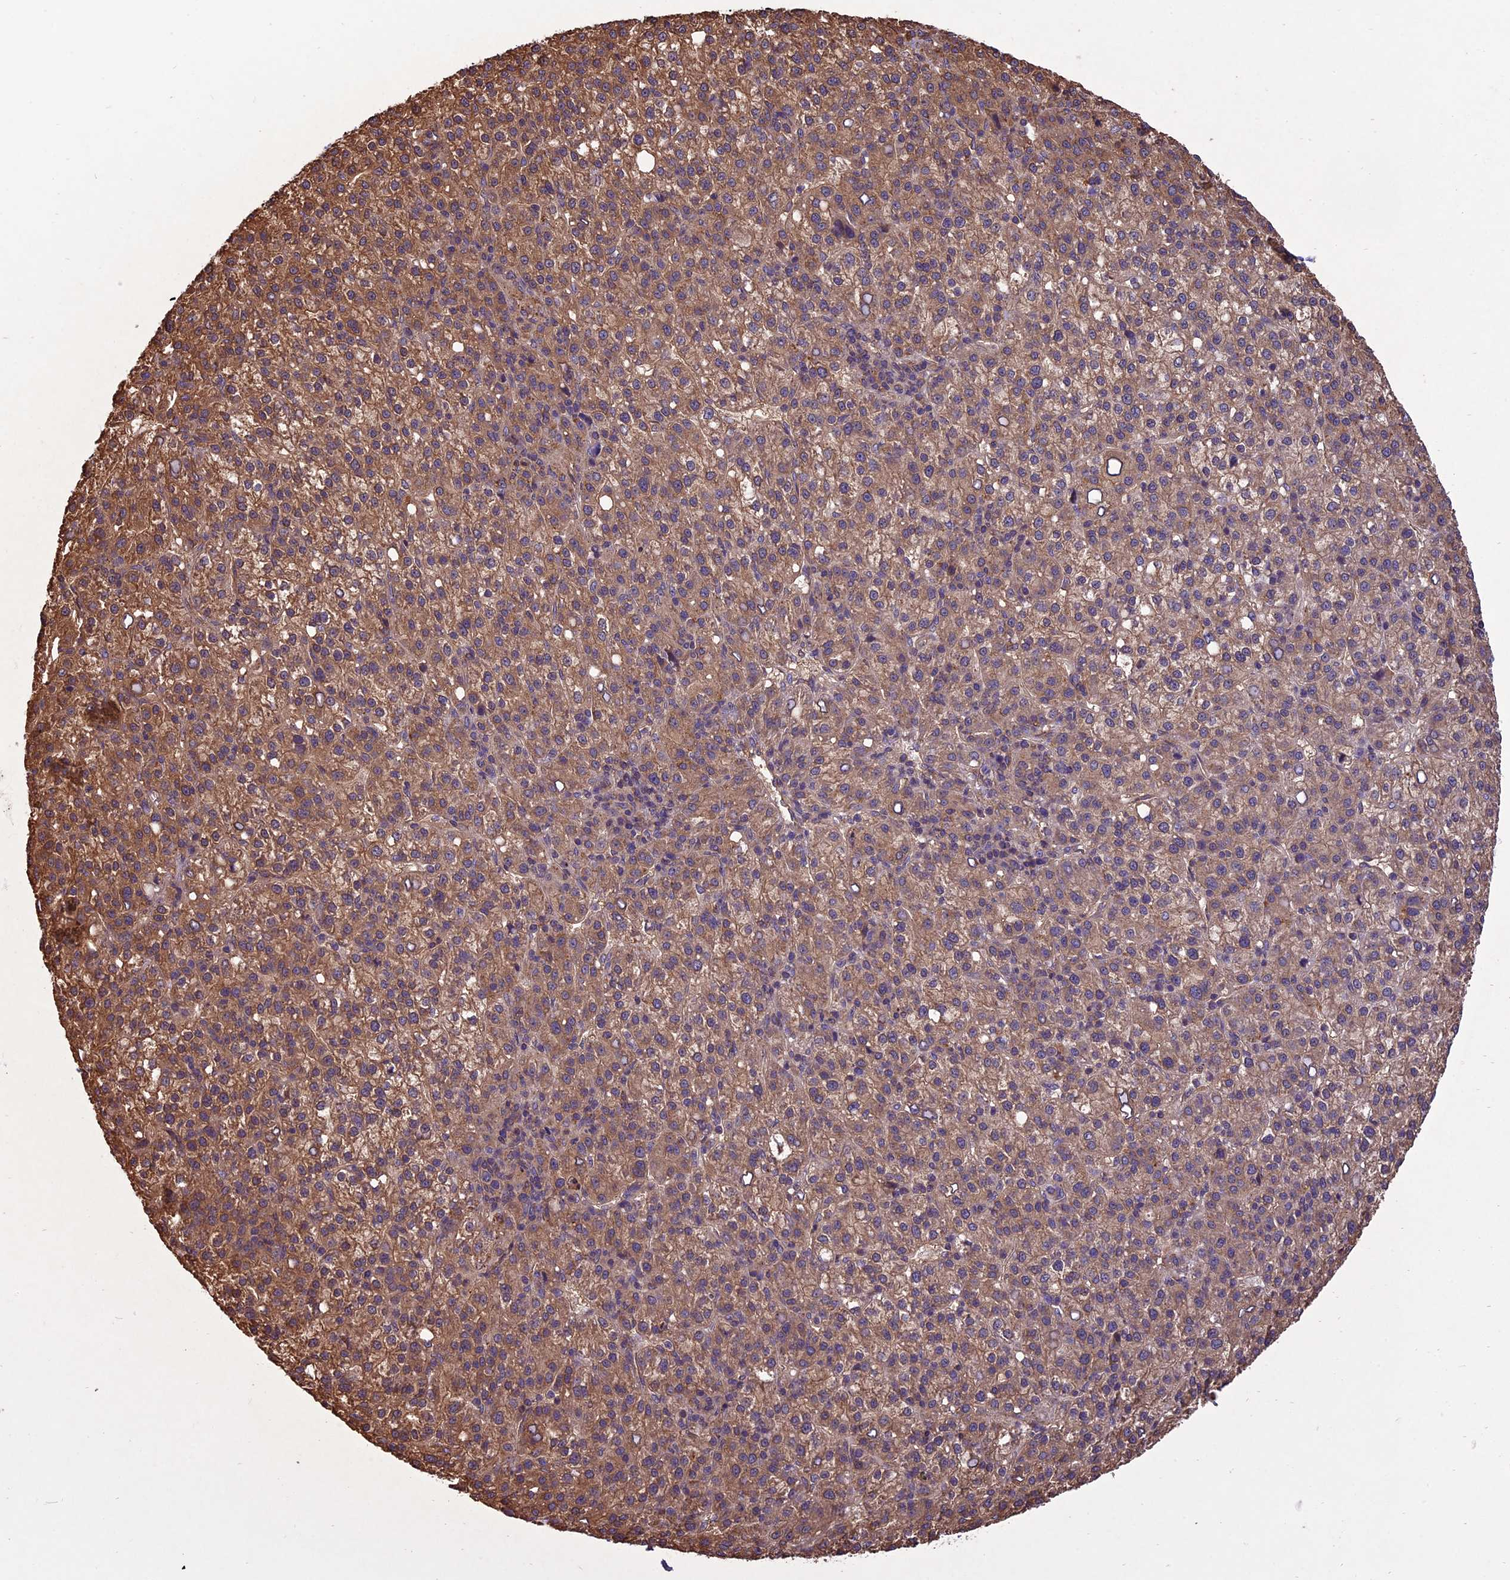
{"staining": {"intensity": "moderate", "quantity": ">75%", "location": "cytoplasmic/membranous"}, "tissue": "liver cancer", "cell_type": "Tumor cells", "image_type": "cancer", "snomed": [{"axis": "morphology", "description": "Carcinoma, Hepatocellular, NOS"}, {"axis": "topography", "description": "Liver"}], "caption": "Liver hepatocellular carcinoma was stained to show a protein in brown. There is medium levels of moderate cytoplasmic/membranous staining in about >75% of tumor cells.", "gene": "CHMP2A", "patient": {"sex": "female", "age": 58}}